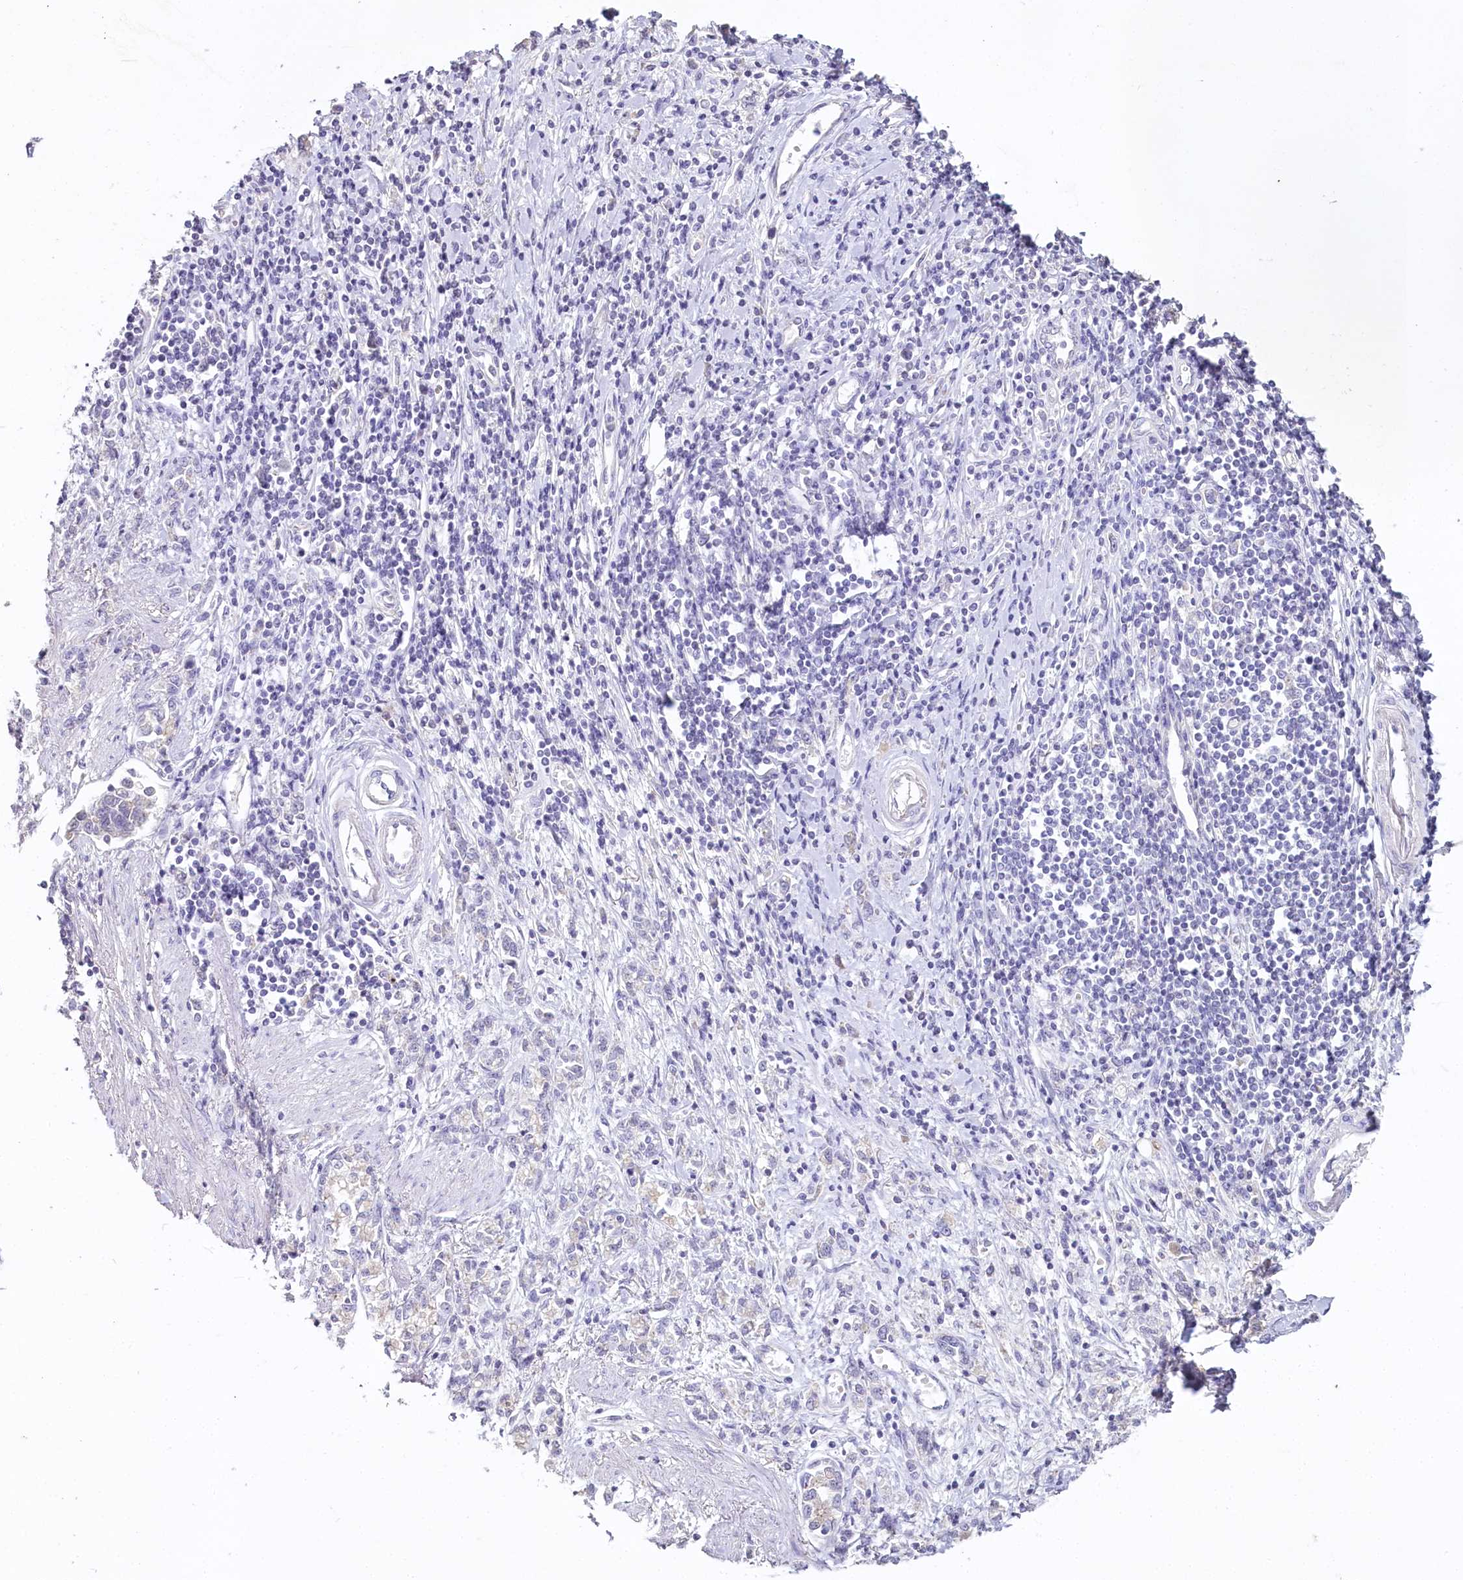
{"staining": {"intensity": "negative", "quantity": "none", "location": "none"}, "tissue": "stomach cancer", "cell_type": "Tumor cells", "image_type": "cancer", "snomed": [{"axis": "morphology", "description": "Adenocarcinoma, NOS"}, {"axis": "topography", "description": "Stomach"}], "caption": "The photomicrograph reveals no significant staining in tumor cells of stomach cancer.", "gene": "HPD", "patient": {"sex": "female", "age": 76}}